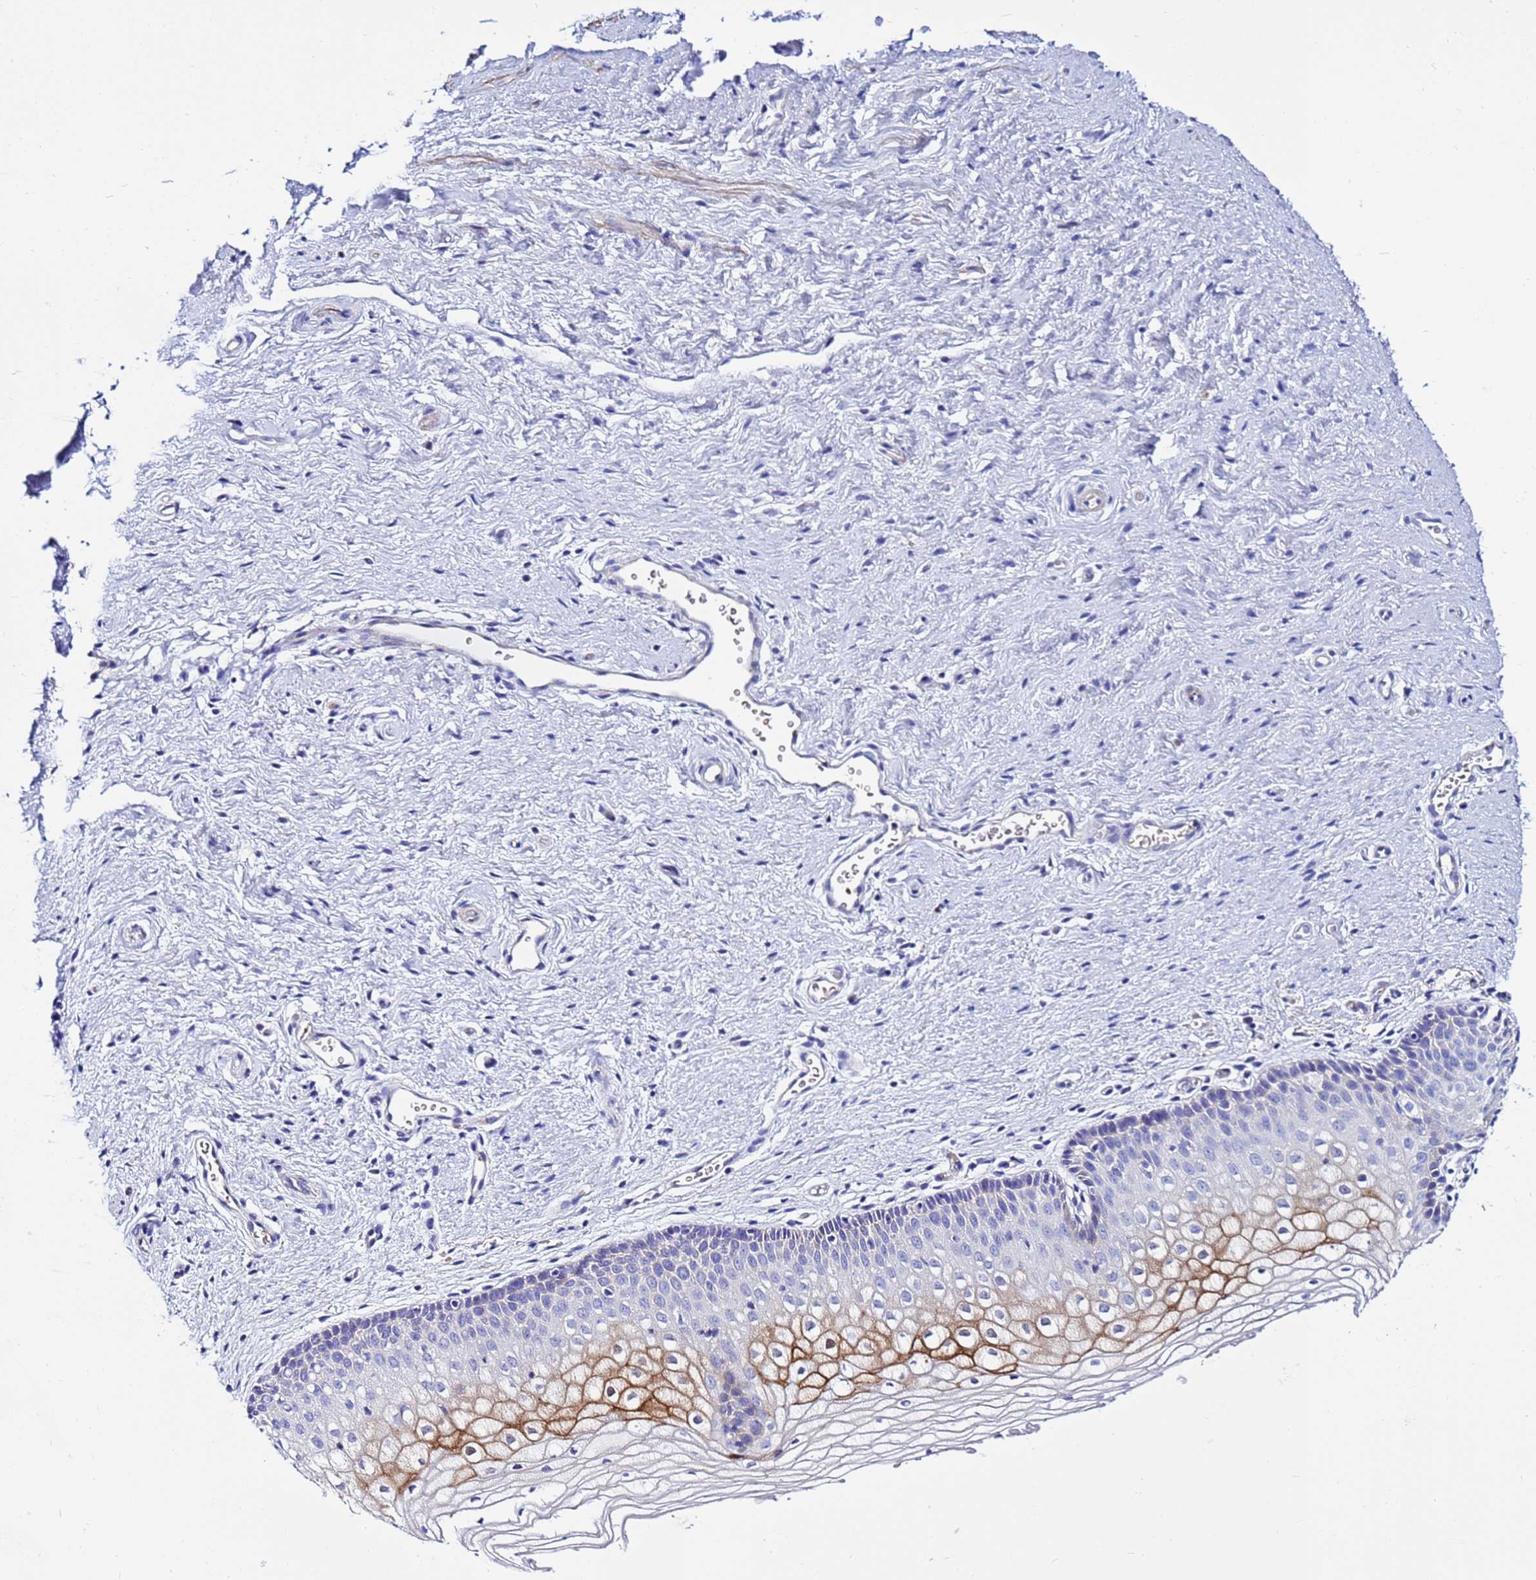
{"staining": {"intensity": "strong", "quantity": "<25%", "location": "cytoplasmic/membranous,nuclear"}, "tissue": "vagina", "cell_type": "Squamous epithelial cells", "image_type": "normal", "snomed": [{"axis": "morphology", "description": "Normal tissue, NOS"}, {"axis": "topography", "description": "Vagina"}], "caption": "Immunohistochemical staining of unremarkable human vagina demonstrates medium levels of strong cytoplasmic/membranous,nuclear staining in approximately <25% of squamous epithelial cells.", "gene": "USP18", "patient": {"sex": "female", "age": 60}}